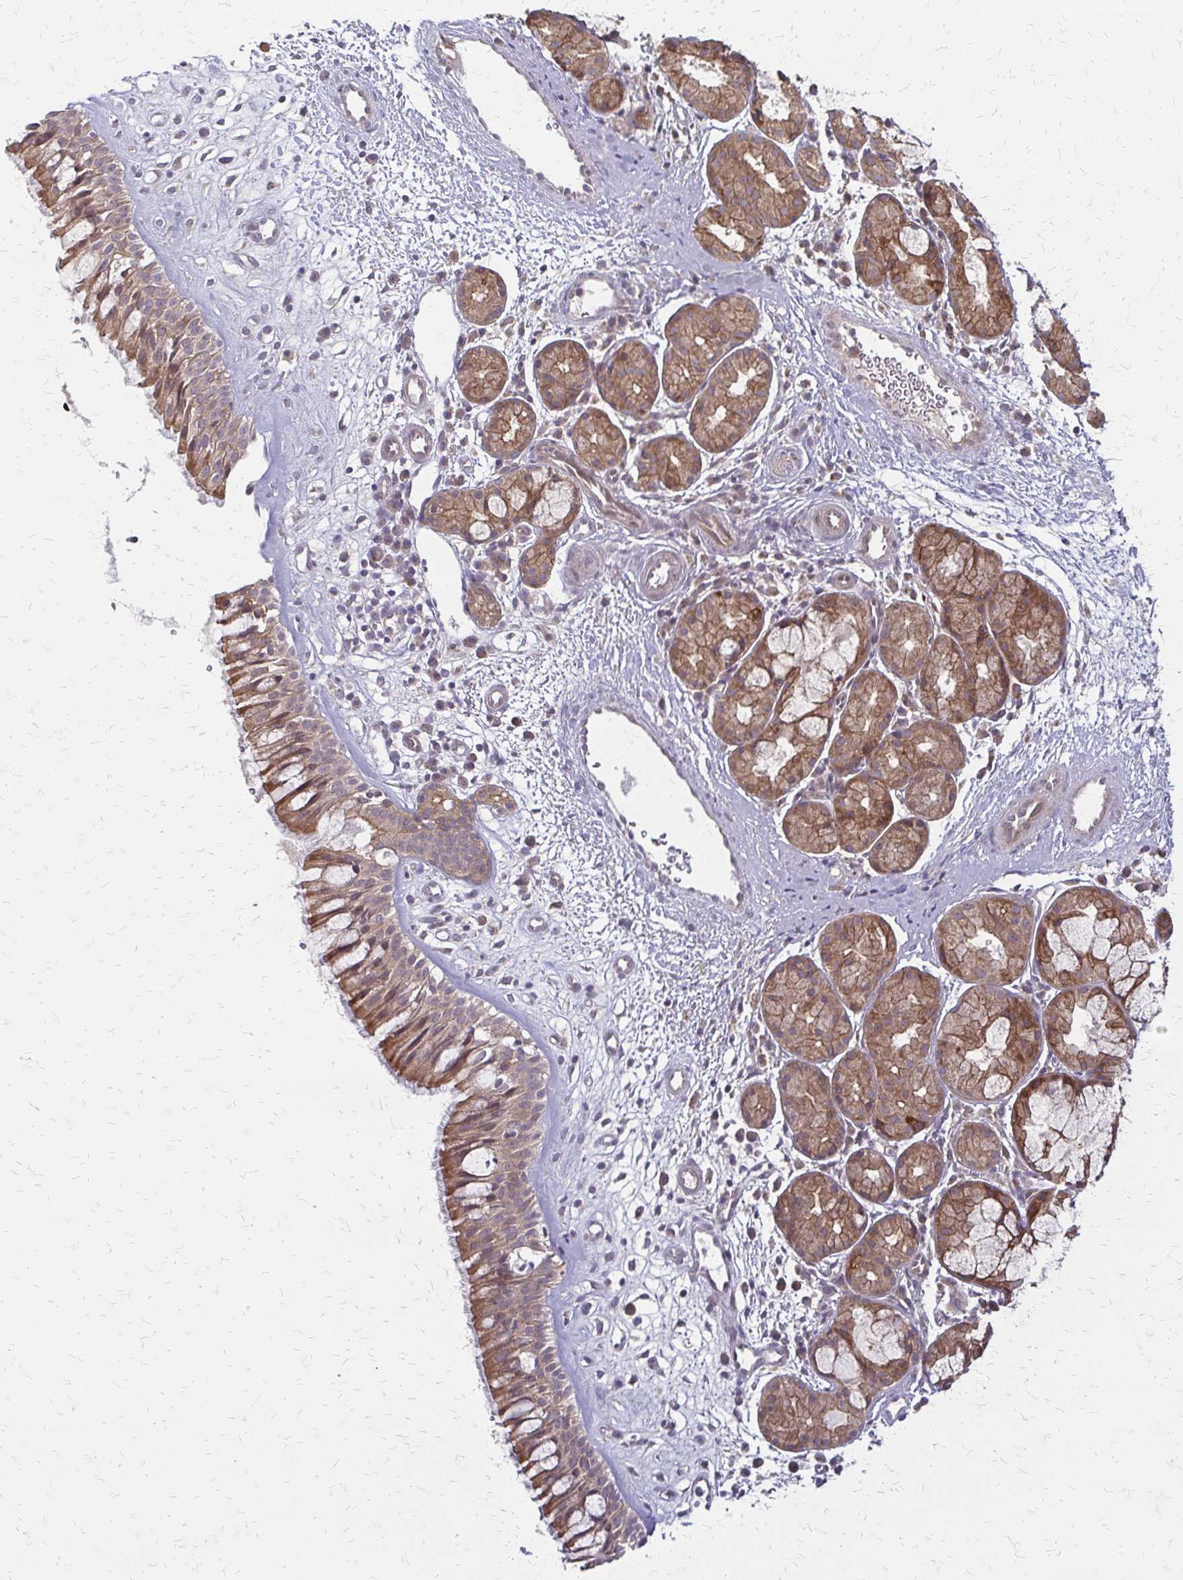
{"staining": {"intensity": "moderate", "quantity": ">75%", "location": "cytoplasmic/membranous"}, "tissue": "nasopharynx", "cell_type": "Respiratory epithelial cells", "image_type": "normal", "snomed": [{"axis": "morphology", "description": "Normal tissue, NOS"}, {"axis": "topography", "description": "Nasopharynx"}], "caption": "Immunohistochemical staining of unremarkable nasopharynx reveals >75% levels of moderate cytoplasmic/membranous protein positivity in about >75% of respiratory epithelial cells. Using DAB (3,3'-diaminobenzidine) (brown) and hematoxylin (blue) stains, captured at high magnification using brightfield microscopy.", "gene": "ZNF383", "patient": {"sex": "male", "age": 65}}